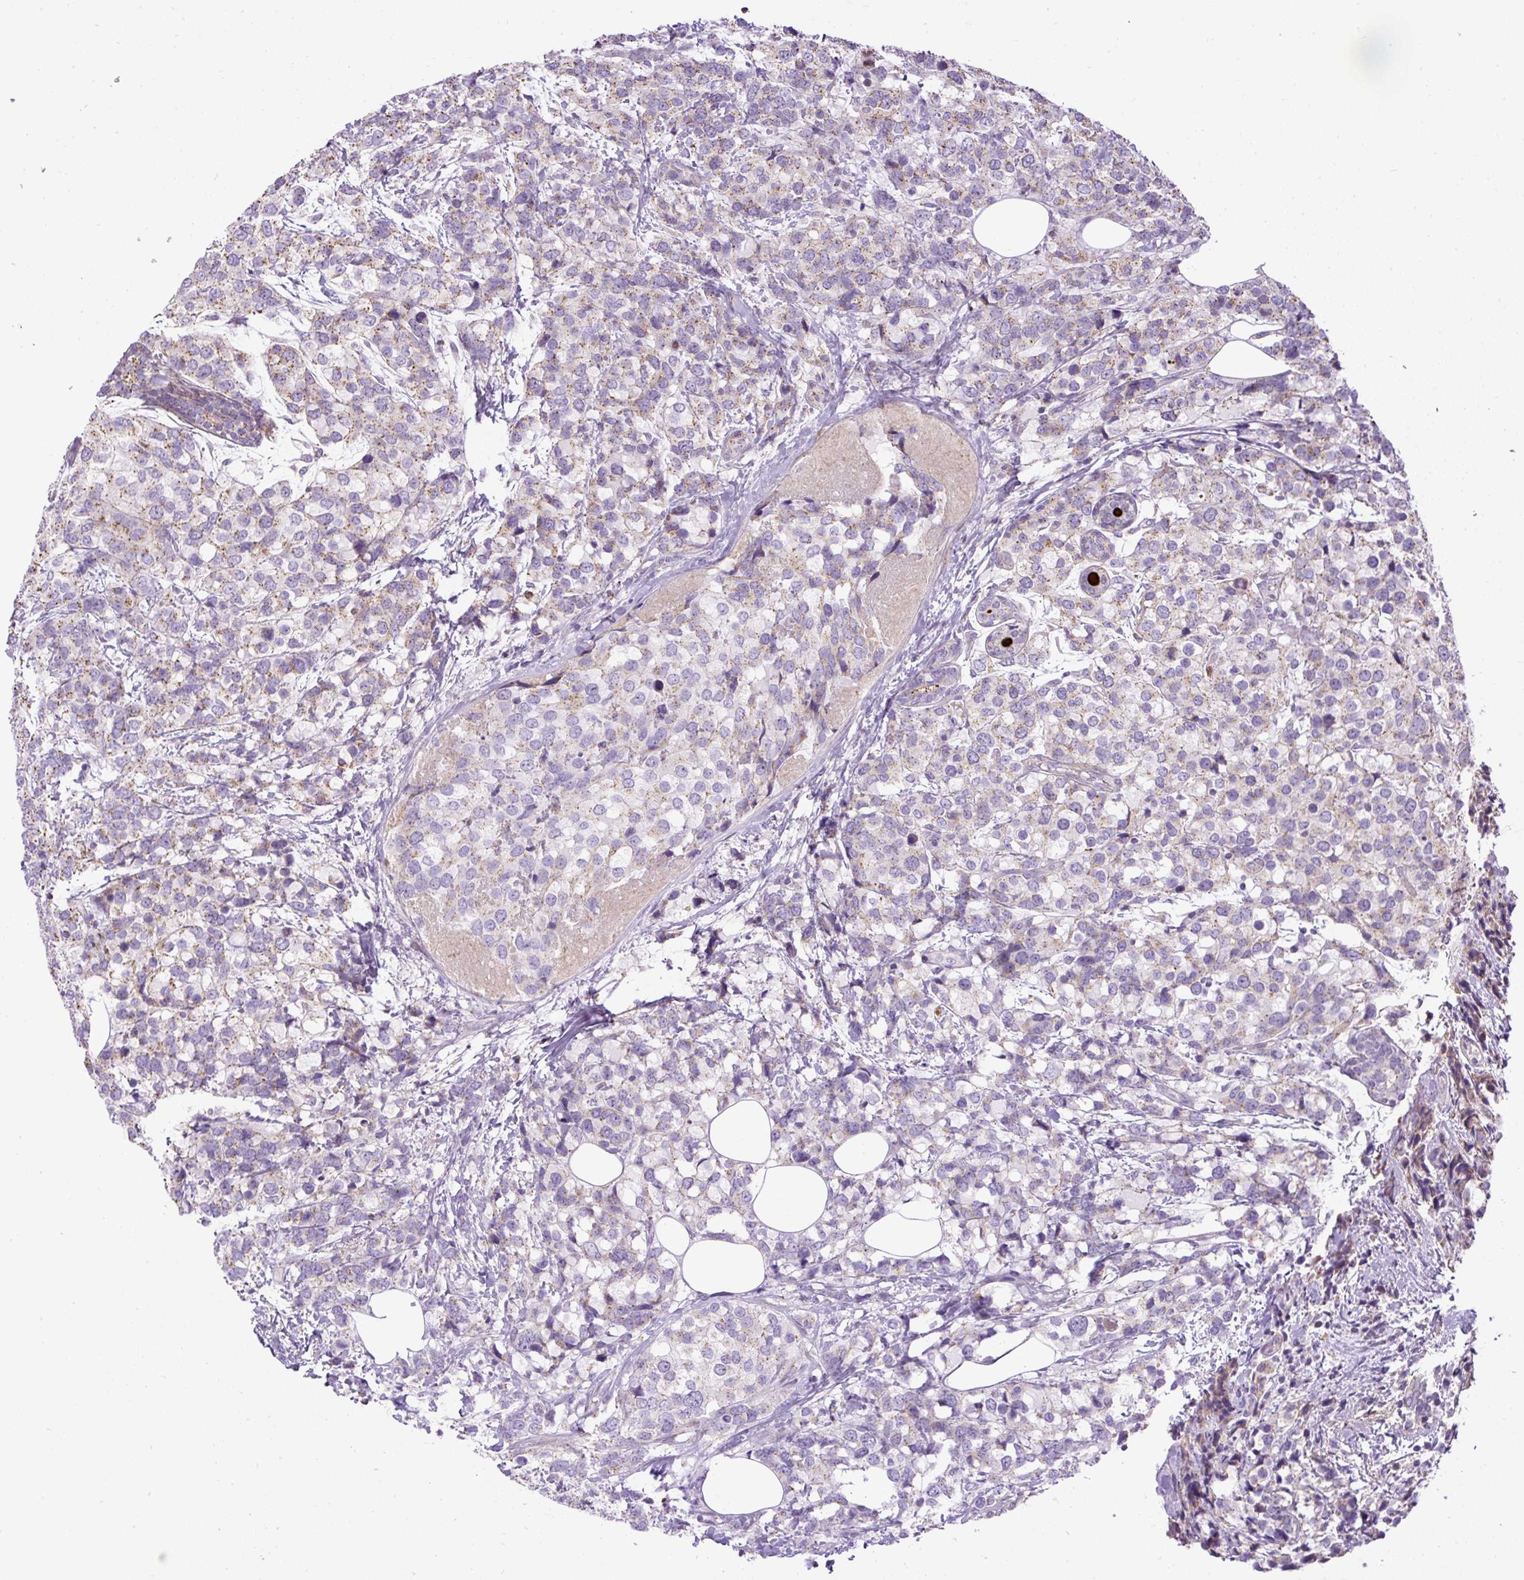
{"staining": {"intensity": "negative", "quantity": "none", "location": "none"}, "tissue": "breast cancer", "cell_type": "Tumor cells", "image_type": "cancer", "snomed": [{"axis": "morphology", "description": "Lobular carcinoma"}, {"axis": "topography", "description": "Breast"}], "caption": "This is an IHC photomicrograph of breast cancer. There is no expression in tumor cells.", "gene": "CFAP47", "patient": {"sex": "female", "age": 59}}